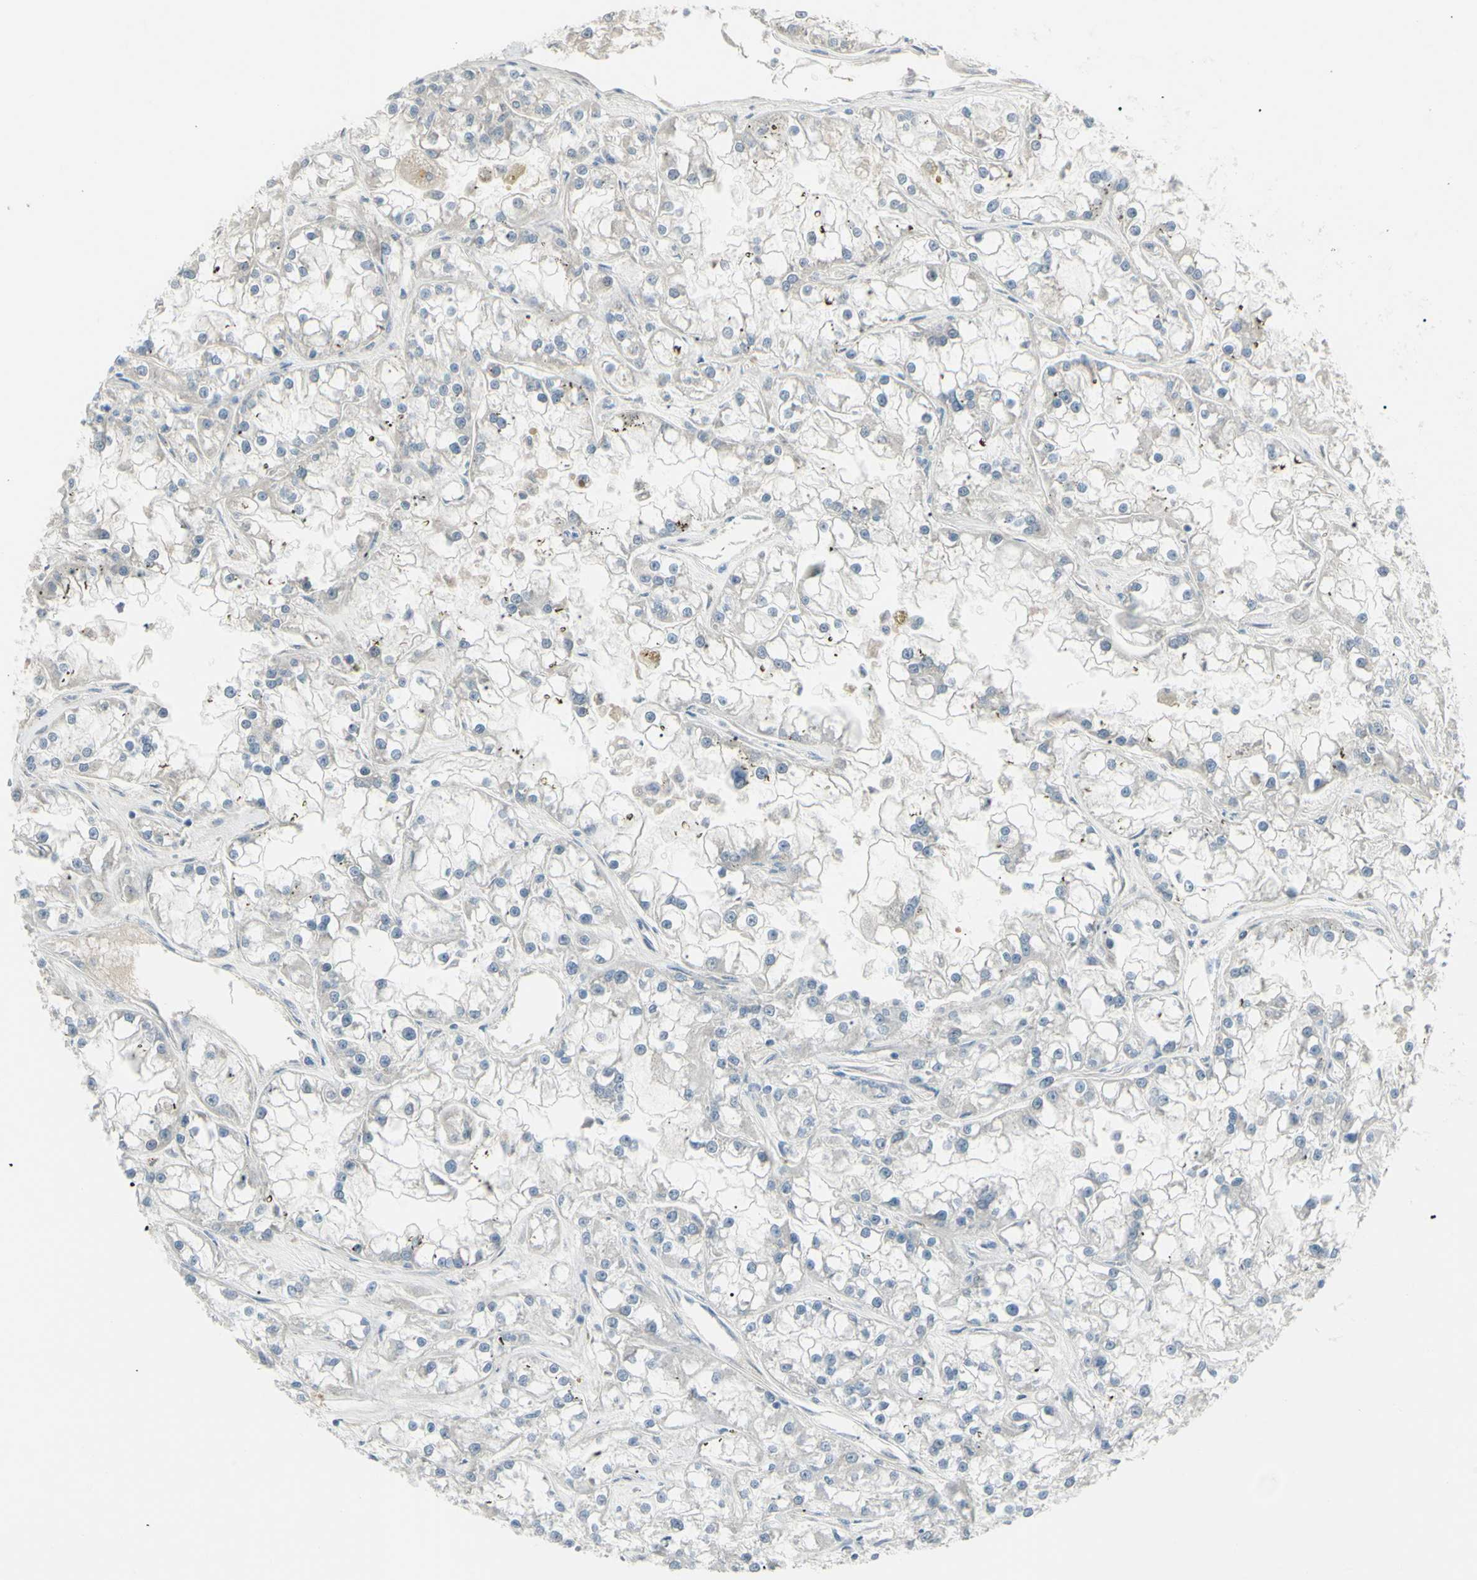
{"staining": {"intensity": "negative", "quantity": "none", "location": "none"}, "tissue": "renal cancer", "cell_type": "Tumor cells", "image_type": "cancer", "snomed": [{"axis": "morphology", "description": "Adenocarcinoma, NOS"}, {"axis": "topography", "description": "Kidney"}], "caption": "This is an immunohistochemistry image of renal cancer (adenocarcinoma). There is no expression in tumor cells.", "gene": "SH3GL2", "patient": {"sex": "female", "age": 52}}